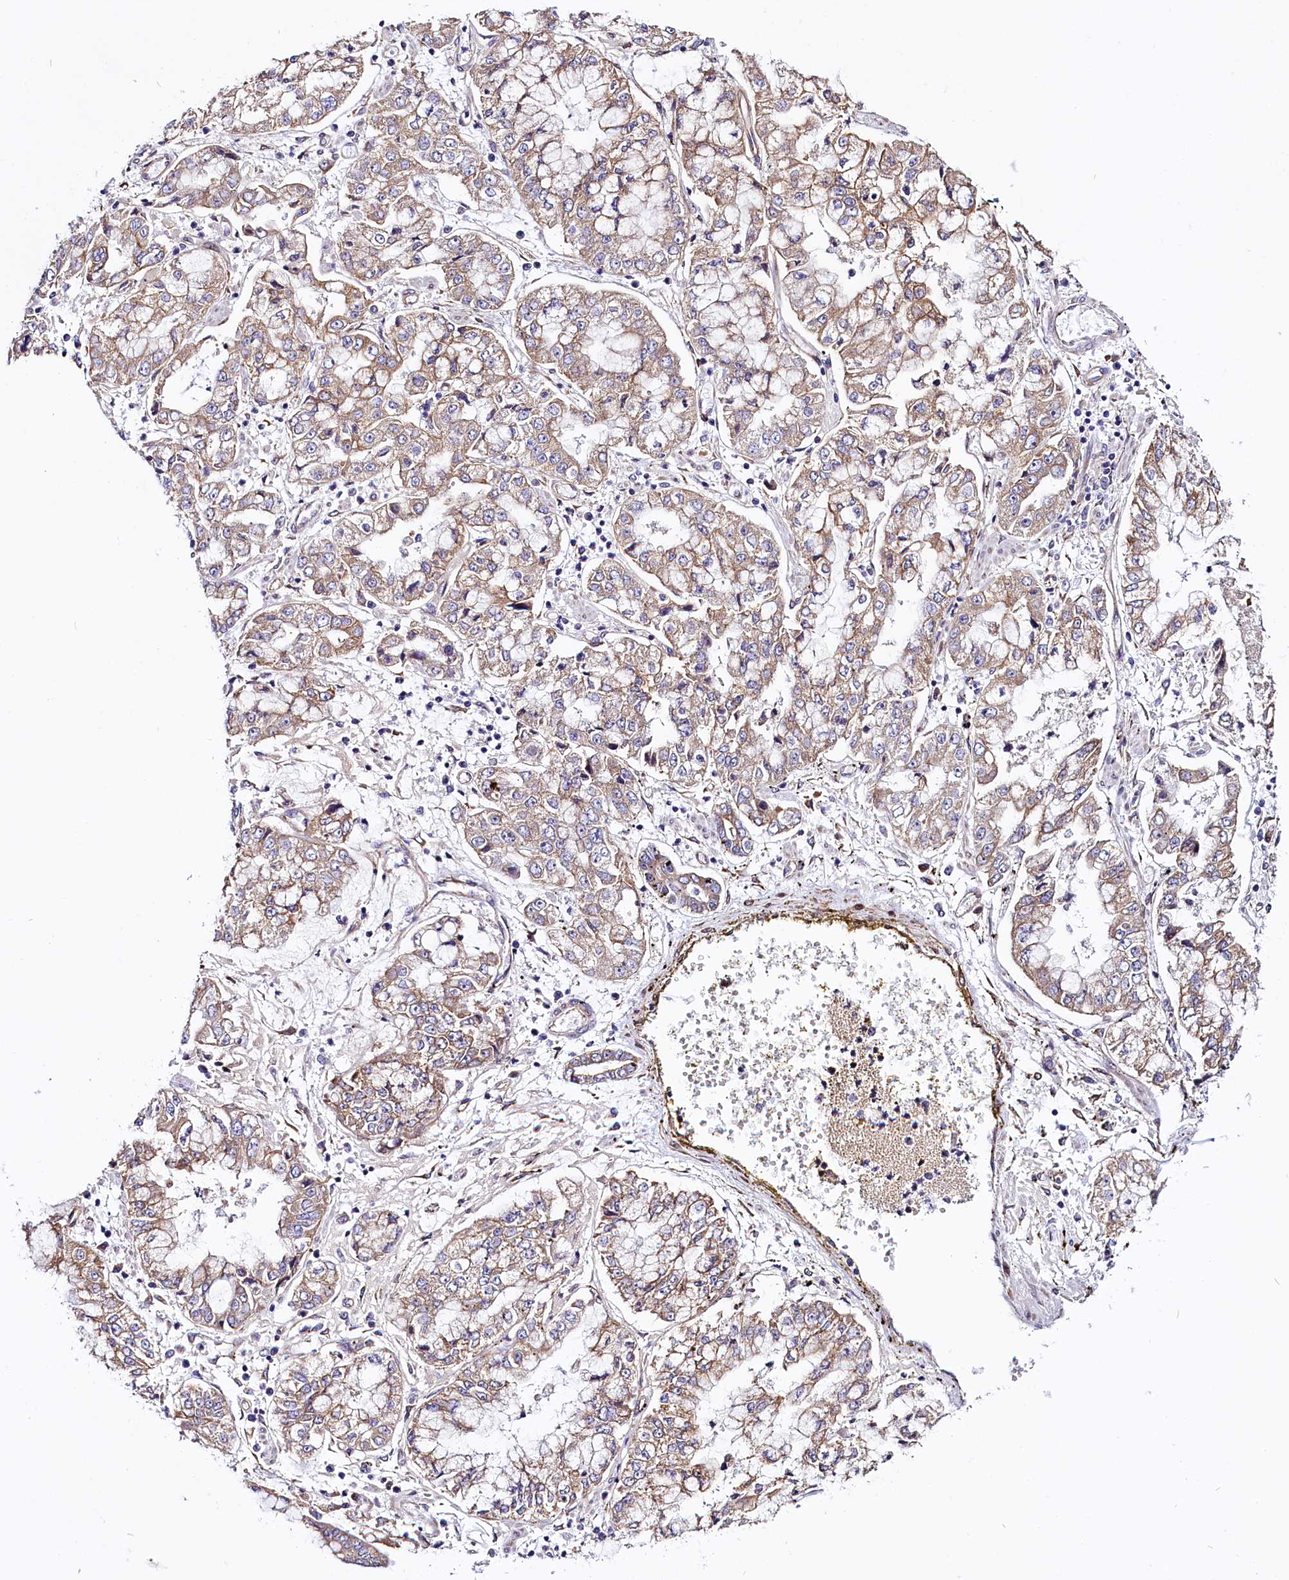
{"staining": {"intensity": "weak", "quantity": ">75%", "location": "cytoplasmic/membranous"}, "tissue": "stomach cancer", "cell_type": "Tumor cells", "image_type": "cancer", "snomed": [{"axis": "morphology", "description": "Adenocarcinoma, NOS"}, {"axis": "topography", "description": "Stomach"}], "caption": "Protein staining of stomach cancer (adenocarcinoma) tissue shows weak cytoplasmic/membranous positivity in about >75% of tumor cells.", "gene": "UACA", "patient": {"sex": "male", "age": 76}}